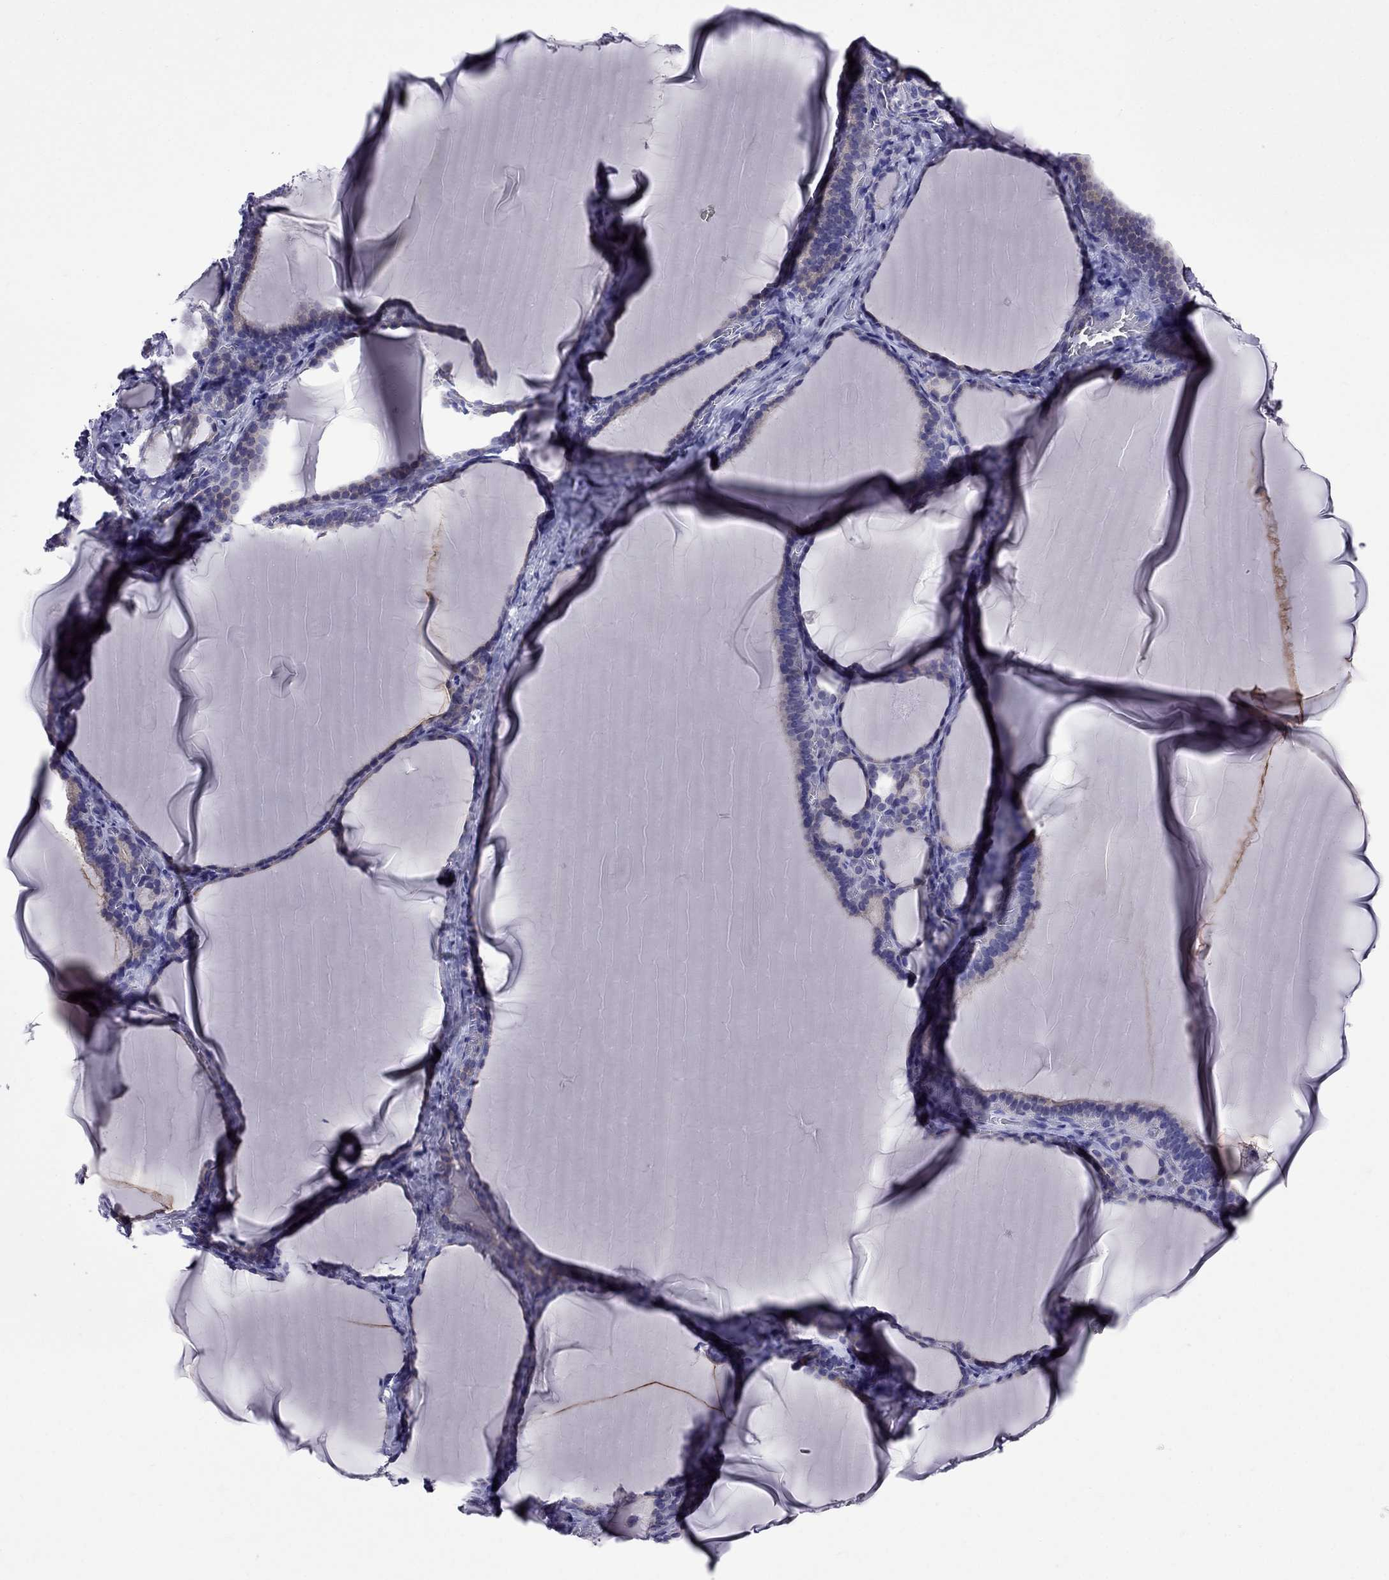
{"staining": {"intensity": "negative", "quantity": "none", "location": "none"}, "tissue": "thyroid gland", "cell_type": "Glandular cells", "image_type": "normal", "snomed": [{"axis": "morphology", "description": "Normal tissue, NOS"}, {"axis": "morphology", "description": "Hyperplasia, NOS"}, {"axis": "topography", "description": "Thyroid gland"}], "caption": "Protein analysis of benign thyroid gland reveals no significant expression in glandular cells.", "gene": "OXCT2", "patient": {"sex": "female", "age": 27}}